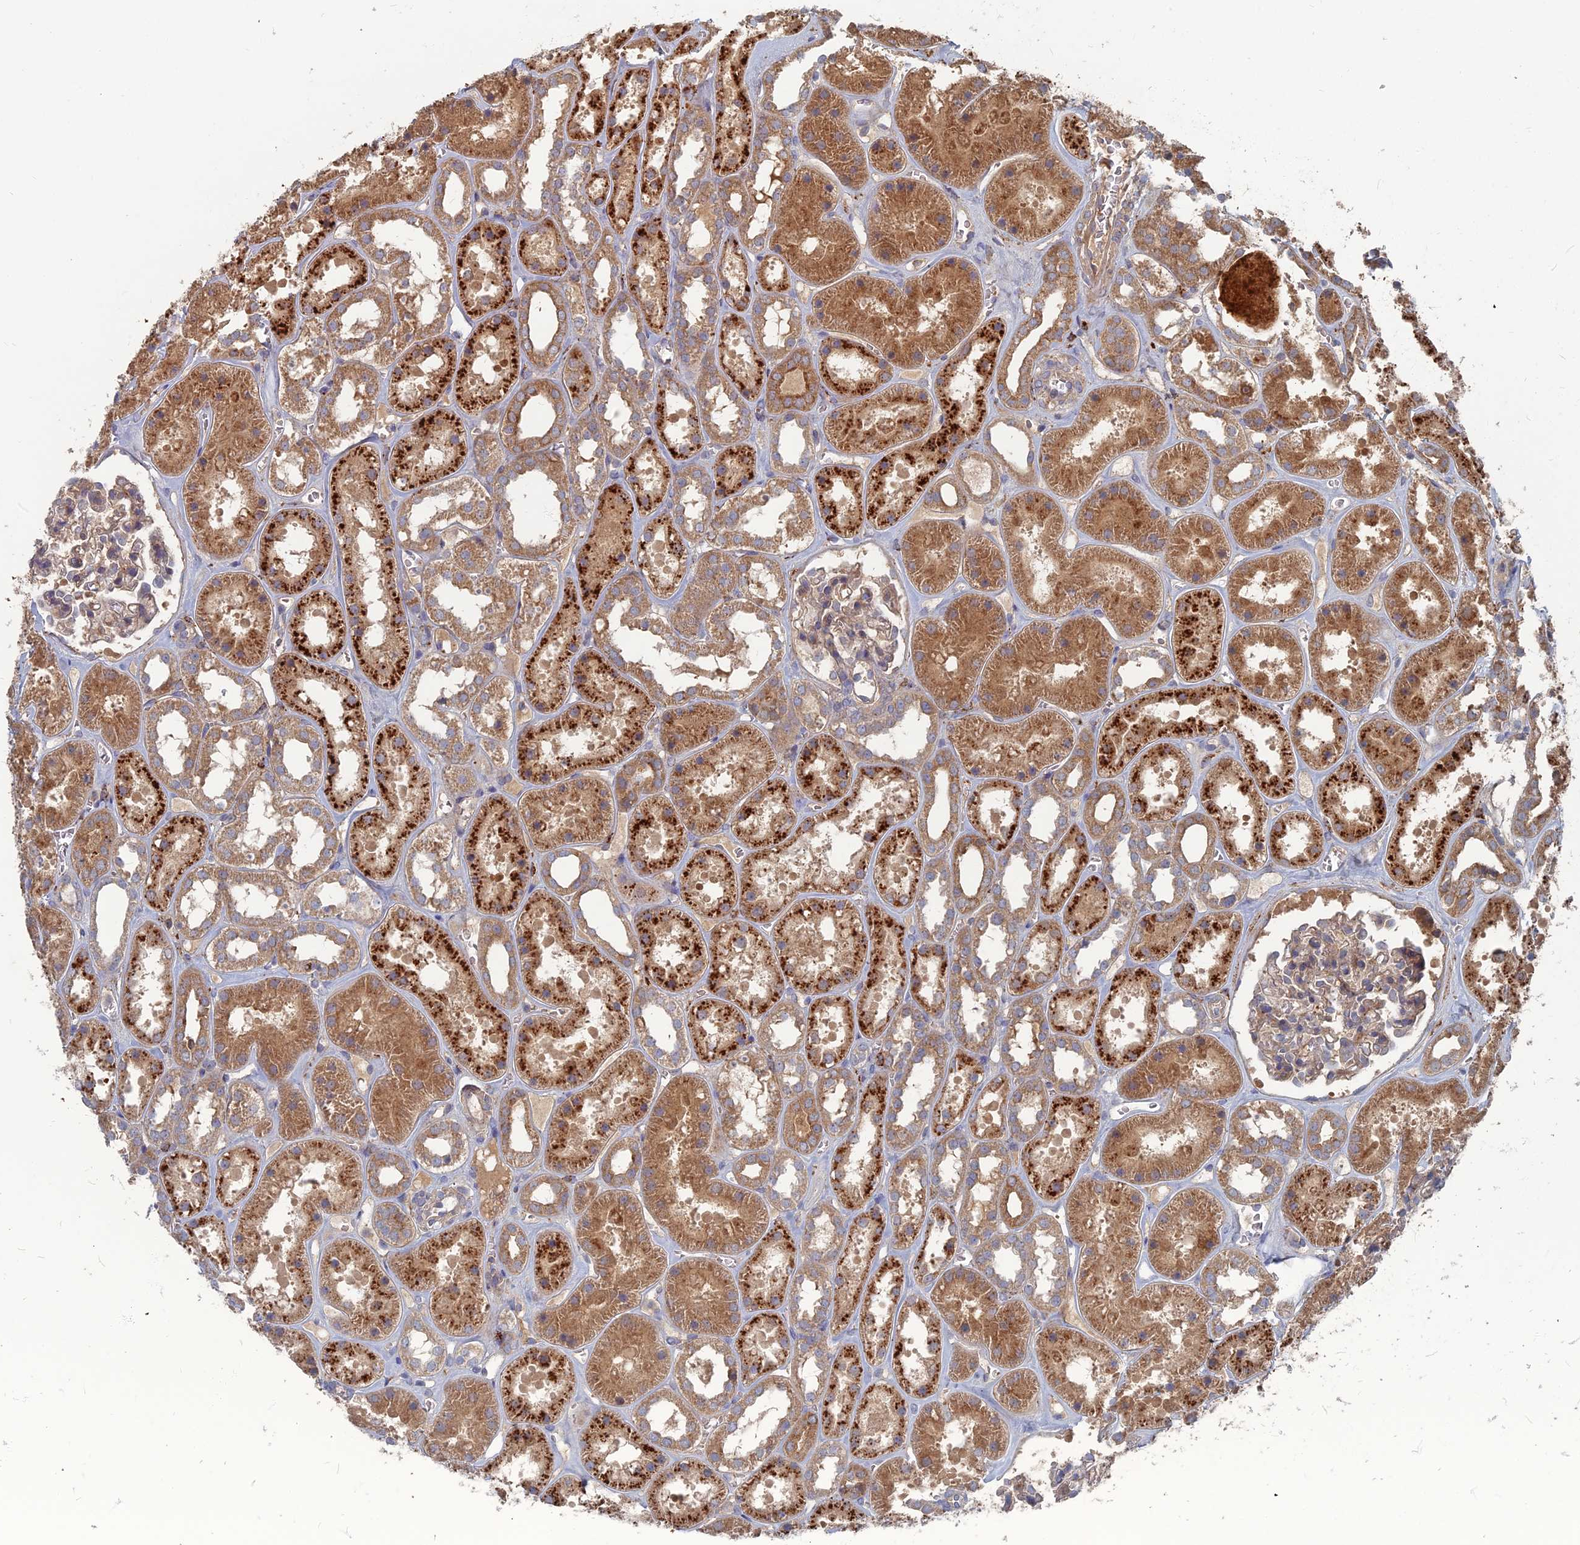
{"staining": {"intensity": "moderate", "quantity": "25%-75%", "location": "cytoplasmic/membranous"}, "tissue": "kidney", "cell_type": "Cells in glomeruli", "image_type": "normal", "snomed": [{"axis": "morphology", "description": "Normal tissue, NOS"}, {"axis": "topography", "description": "Kidney"}], "caption": "Moderate cytoplasmic/membranous protein positivity is appreciated in about 25%-75% of cells in glomeruli in kidney. (DAB IHC with brightfield microscopy, high magnification).", "gene": "PPCDC", "patient": {"sex": "female", "age": 41}}